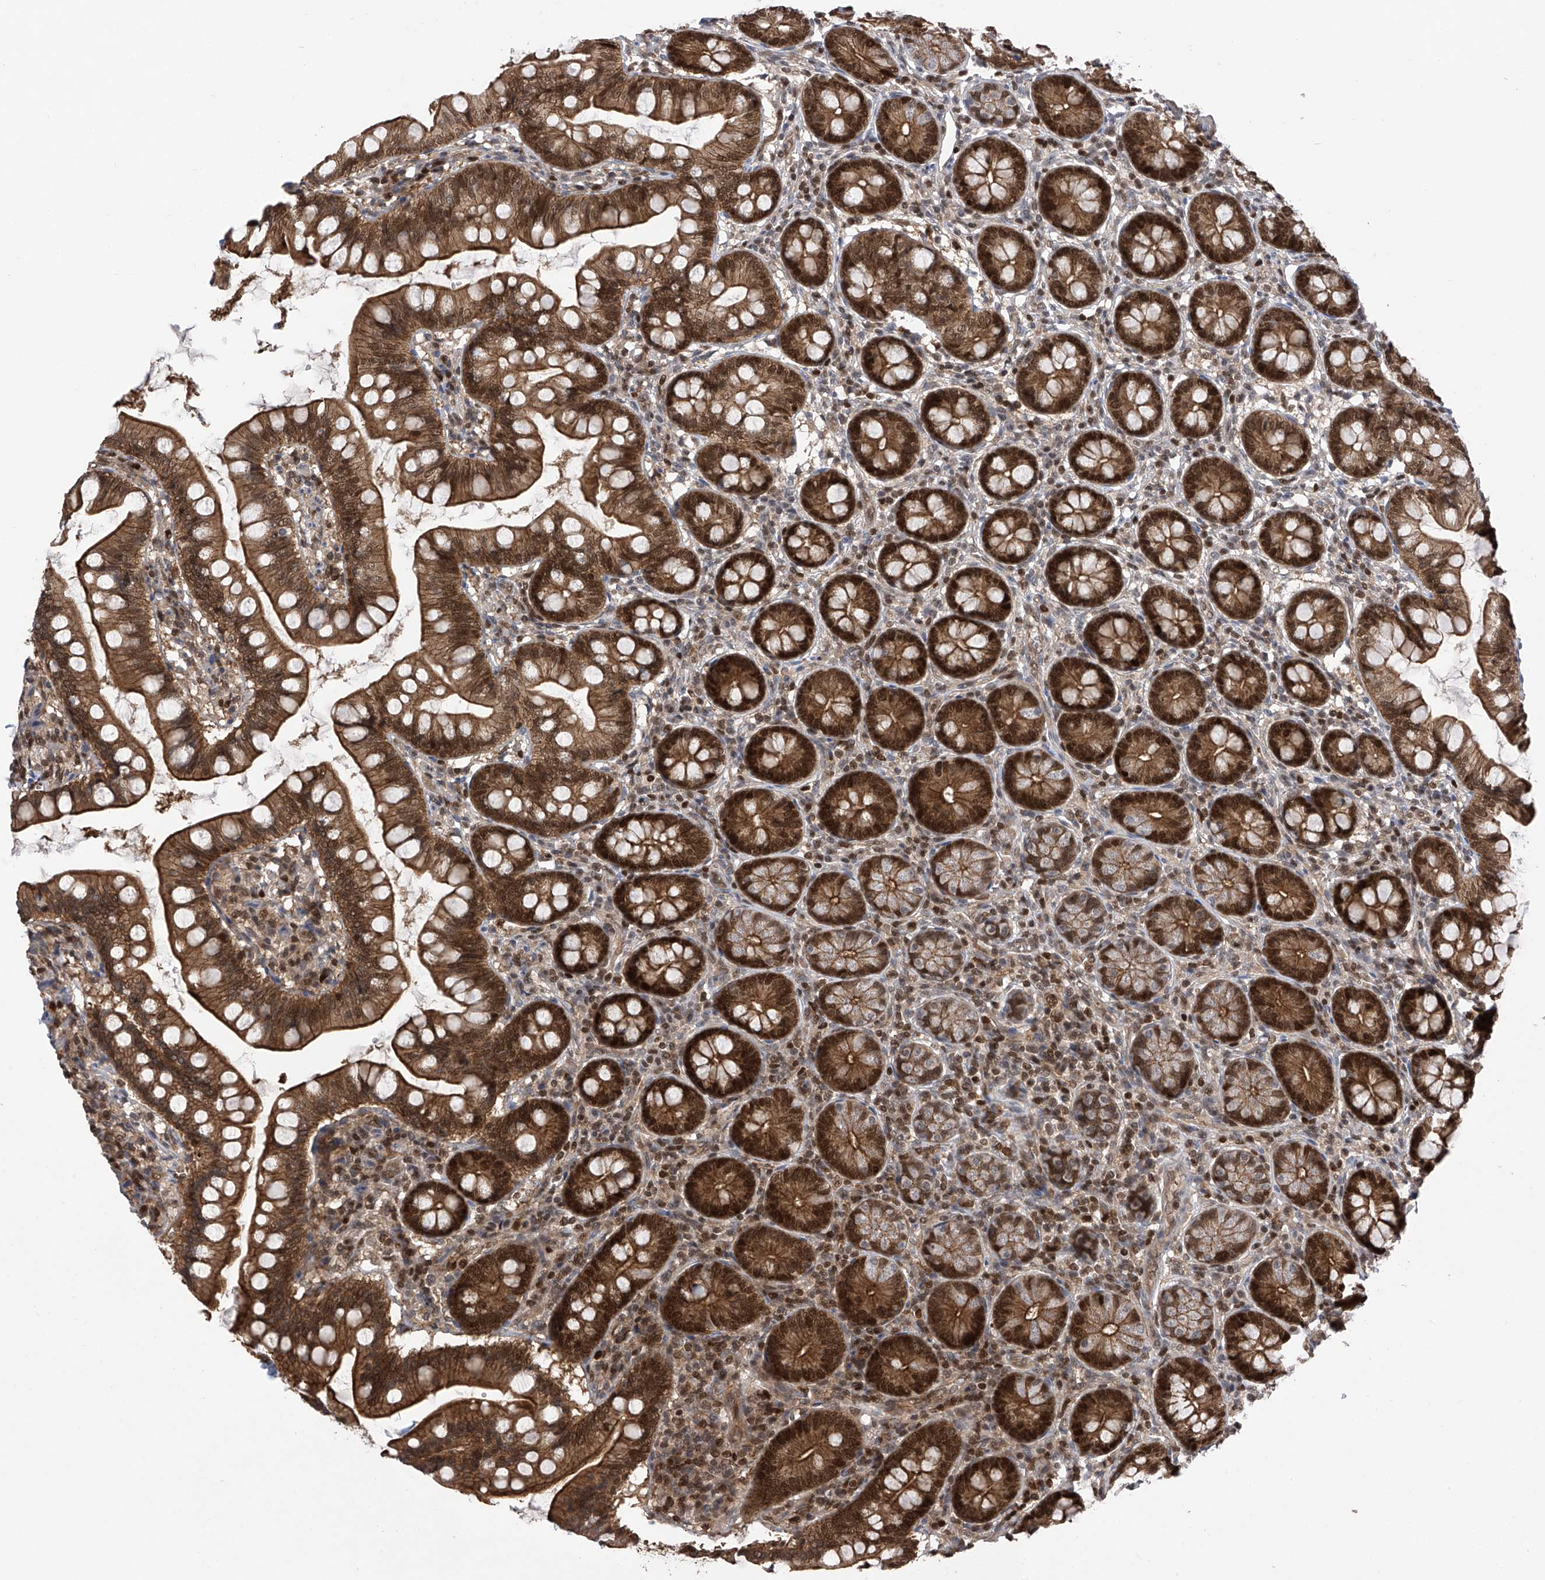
{"staining": {"intensity": "strong", "quantity": ">75%", "location": "cytoplasmic/membranous,nuclear"}, "tissue": "small intestine", "cell_type": "Glandular cells", "image_type": "normal", "snomed": [{"axis": "morphology", "description": "Normal tissue, NOS"}, {"axis": "topography", "description": "Small intestine"}], "caption": "A photomicrograph of human small intestine stained for a protein shows strong cytoplasmic/membranous,nuclear brown staining in glandular cells. The staining was performed using DAB (3,3'-diaminobenzidine), with brown indicating positive protein expression. Nuclei are stained blue with hematoxylin.", "gene": "DNAJC9", "patient": {"sex": "male", "age": 7}}